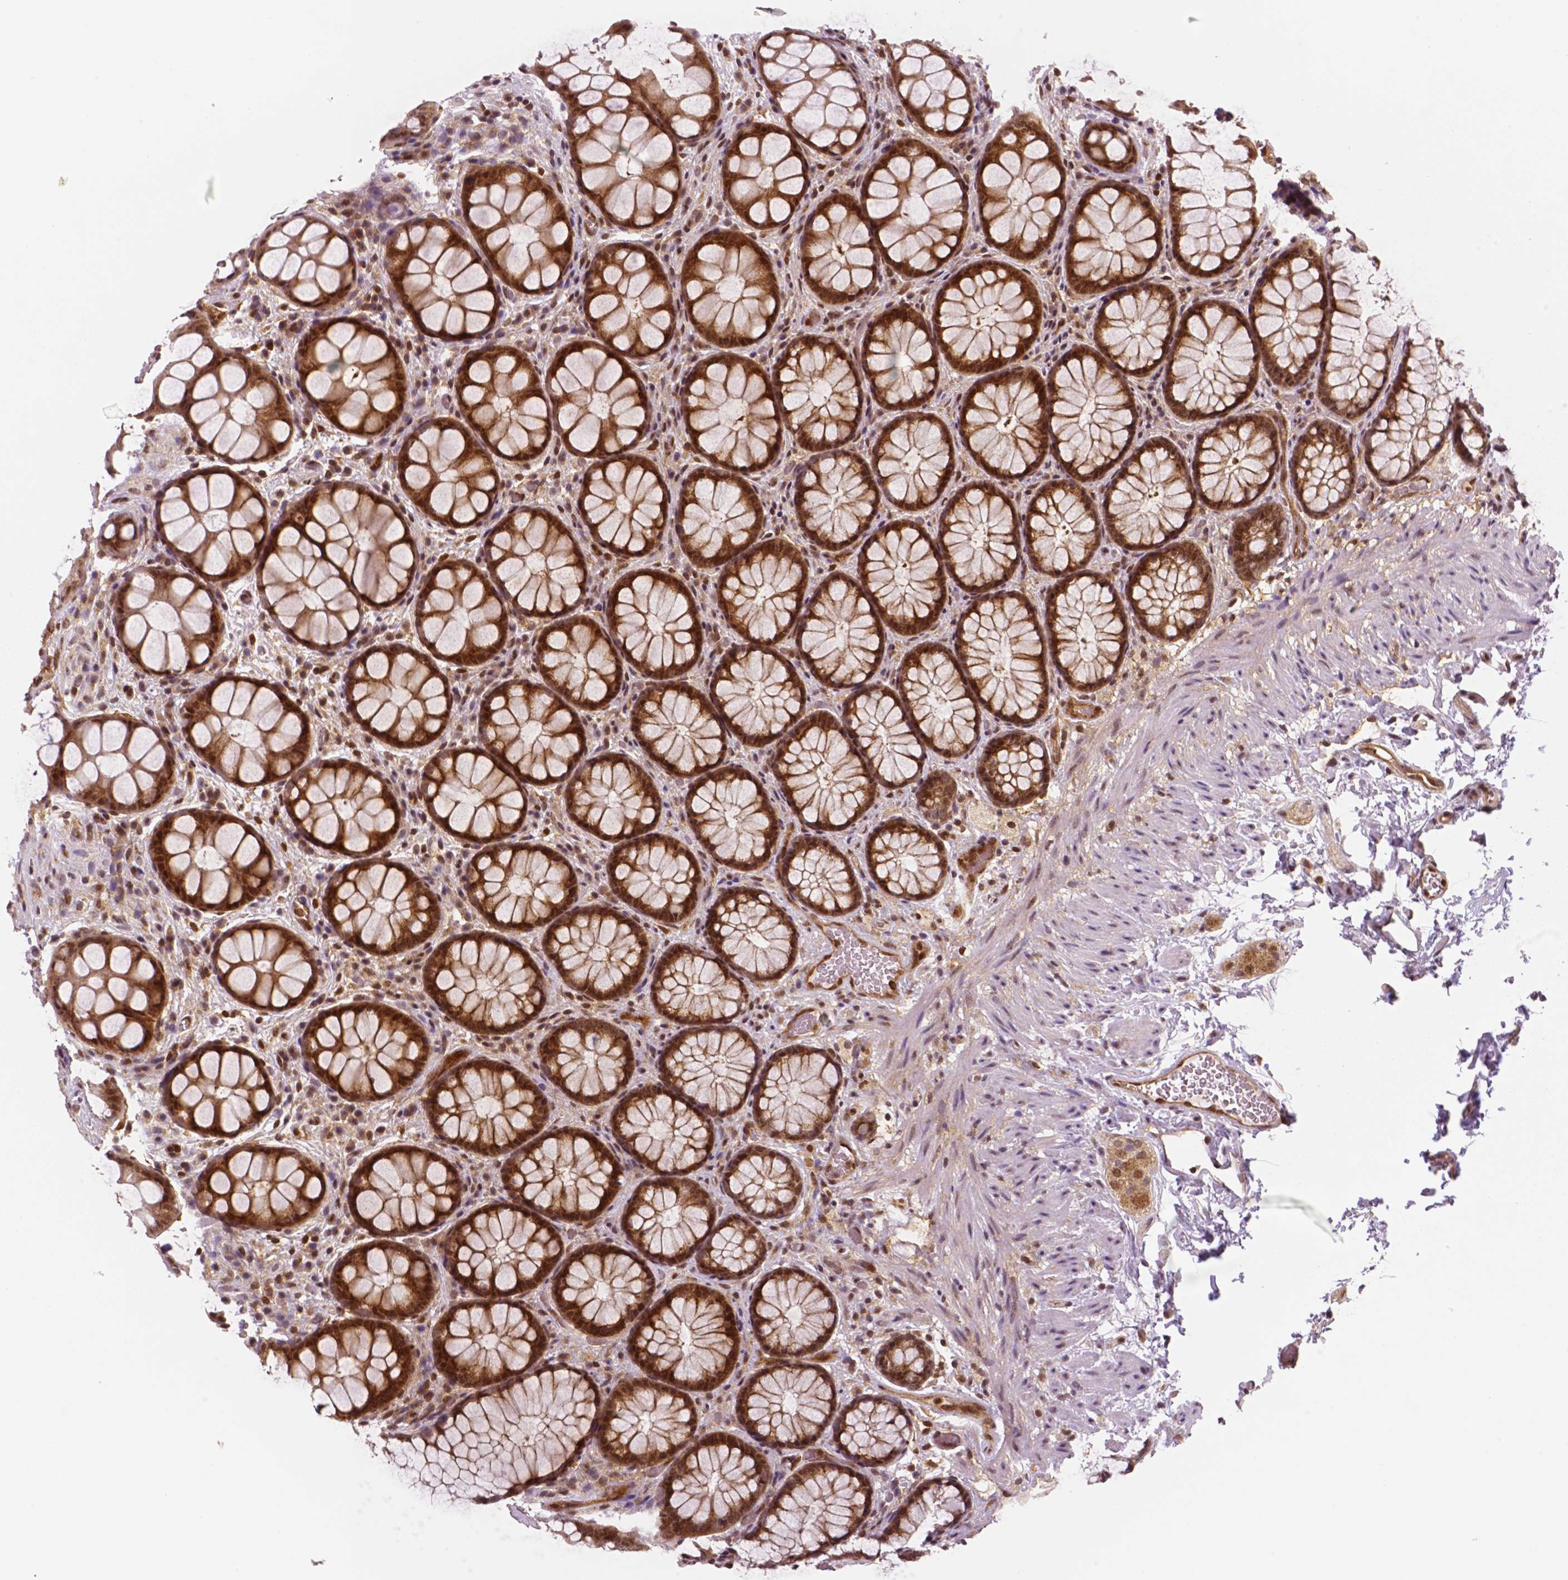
{"staining": {"intensity": "moderate", "quantity": ">75%", "location": "cytoplasmic/membranous,nuclear"}, "tissue": "rectum", "cell_type": "Glandular cells", "image_type": "normal", "snomed": [{"axis": "morphology", "description": "Normal tissue, NOS"}, {"axis": "topography", "description": "Rectum"}], "caption": "This photomicrograph demonstrates immunohistochemistry staining of normal rectum, with medium moderate cytoplasmic/membranous,nuclear expression in about >75% of glandular cells.", "gene": "STAT3", "patient": {"sex": "female", "age": 62}}